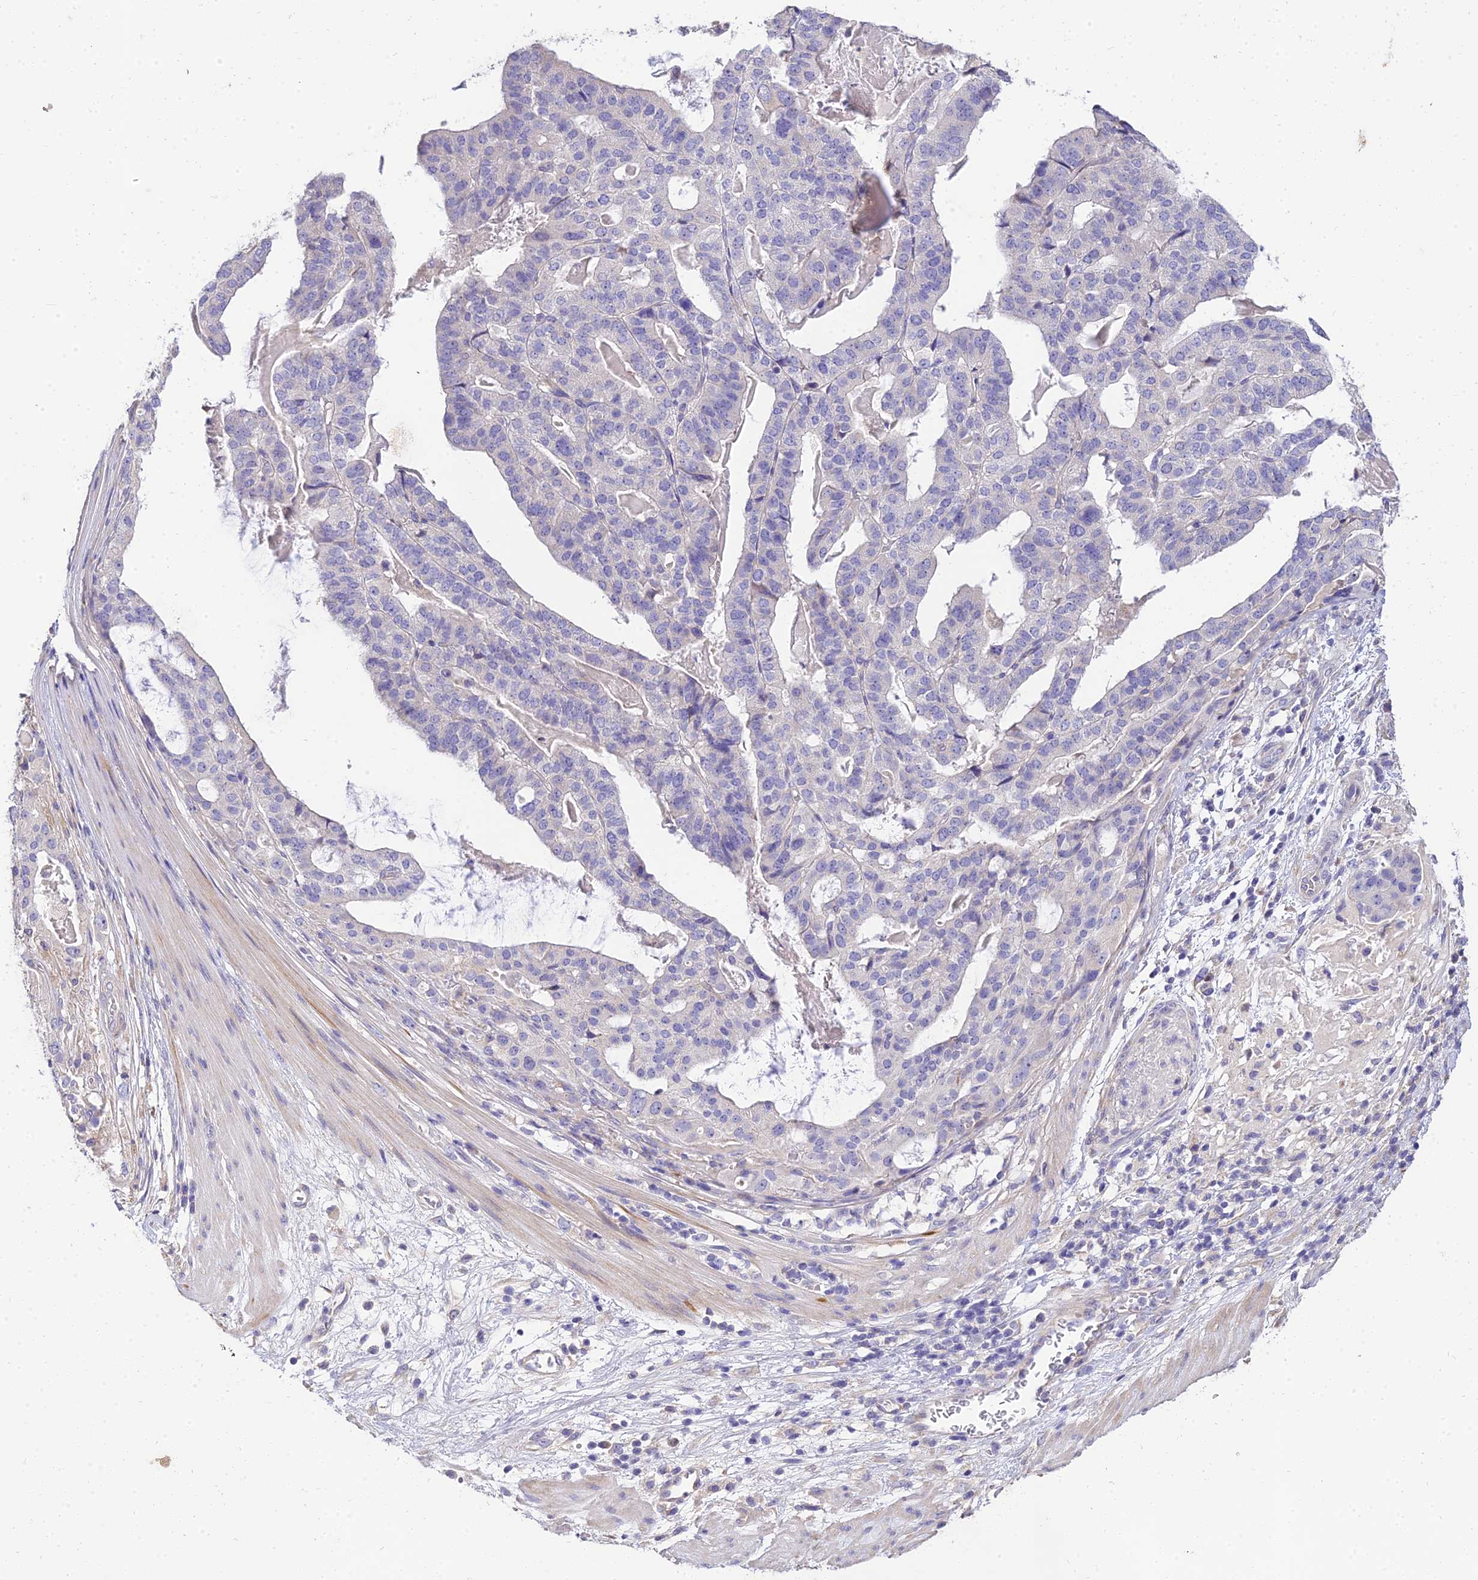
{"staining": {"intensity": "negative", "quantity": "none", "location": "none"}, "tissue": "stomach cancer", "cell_type": "Tumor cells", "image_type": "cancer", "snomed": [{"axis": "morphology", "description": "Adenocarcinoma, NOS"}, {"axis": "topography", "description": "Stomach"}], "caption": "Immunohistochemistry histopathology image of stomach adenocarcinoma stained for a protein (brown), which shows no expression in tumor cells. (Brightfield microscopy of DAB immunohistochemistry (IHC) at high magnification).", "gene": "ARL8B", "patient": {"sex": "male", "age": 48}}